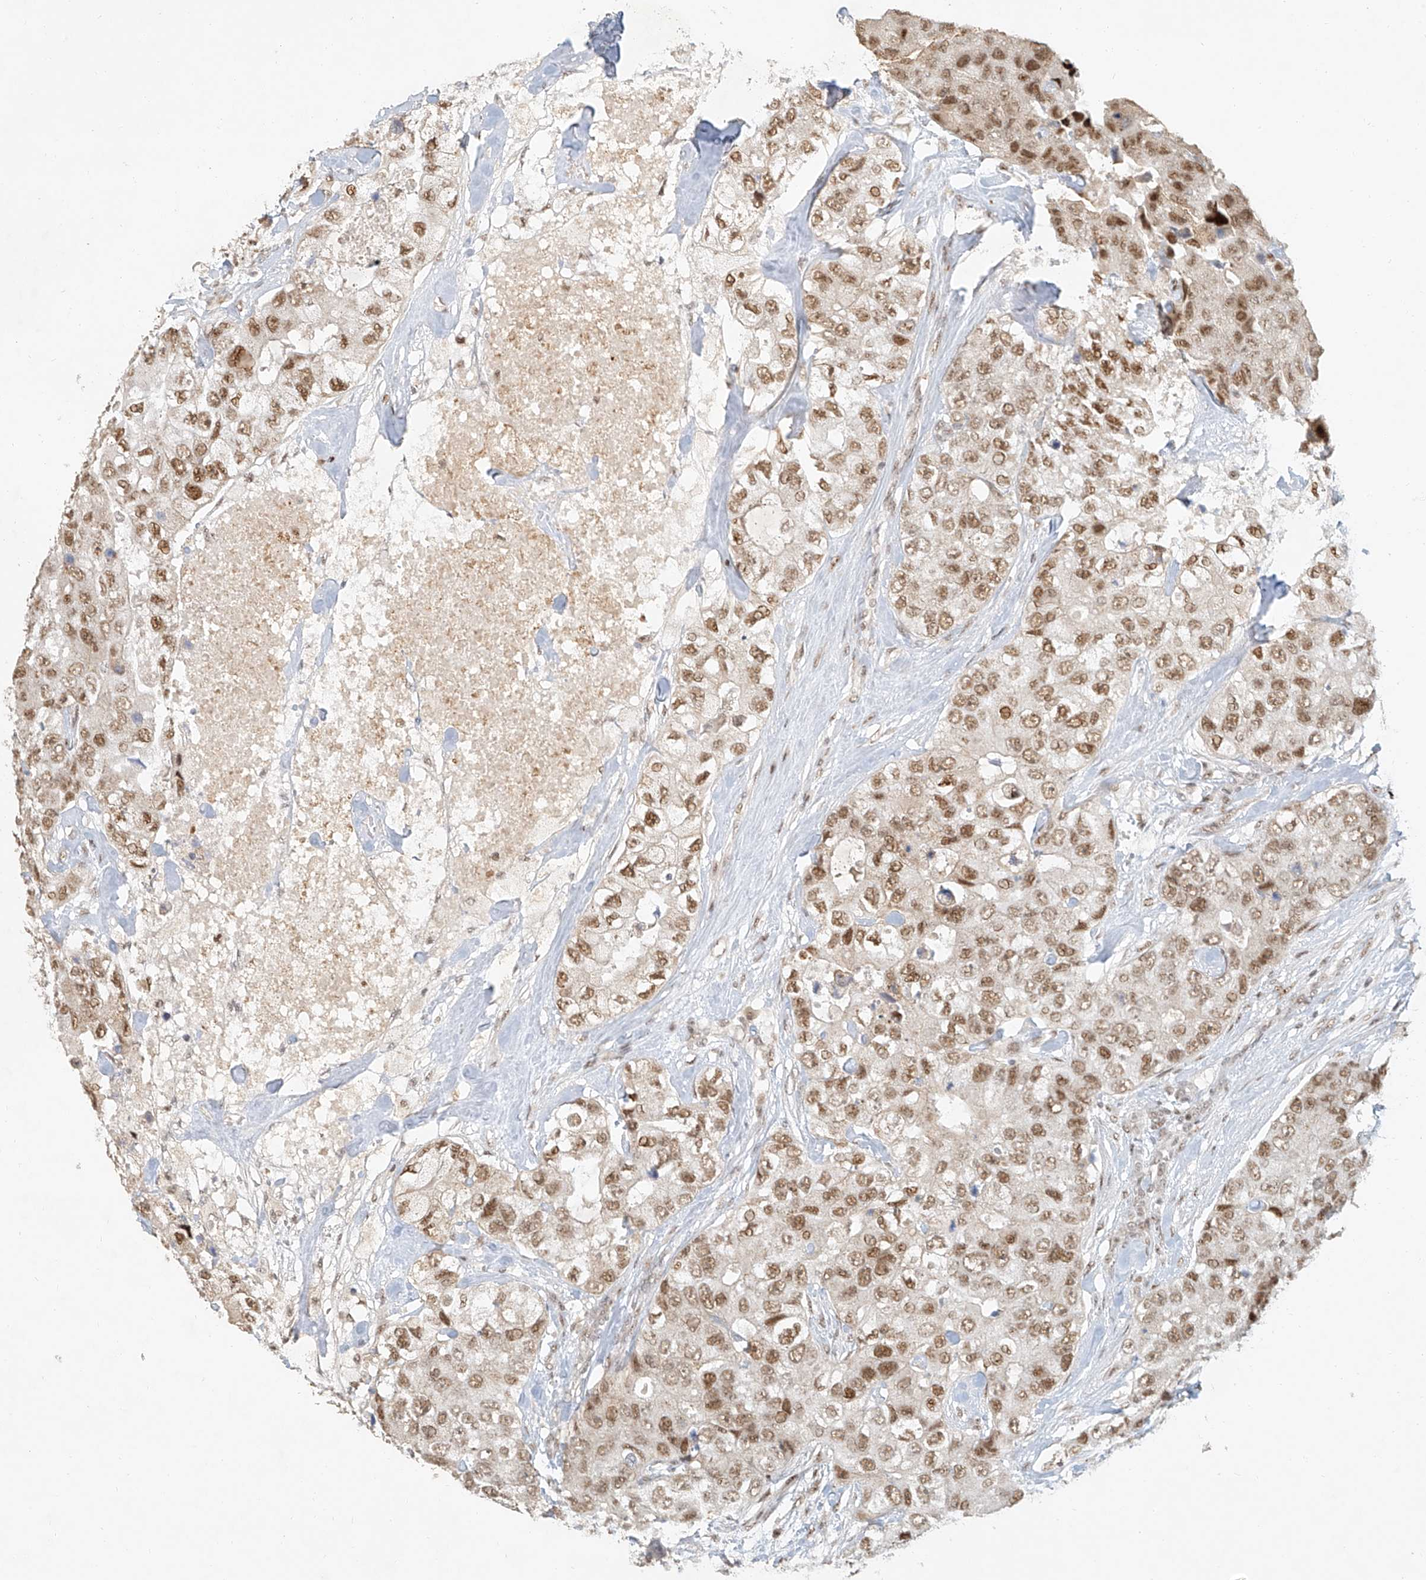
{"staining": {"intensity": "moderate", "quantity": ">75%", "location": "nuclear"}, "tissue": "breast cancer", "cell_type": "Tumor cells", "image_type": "cancer", "snomed": [{"axis": "morphology", "description": "Duct carcinoma"}, {"axis": "topography", "description": "Breast"}], "caption": "DAB immunohistochemical staining of human breast cancer (infiltrating ductal carcinoma) reveals moderate nuclear protein expression in about >75% of tumor cells.", "gene": "CXorf58", "patient": {"sex": "female", "age": 62}}